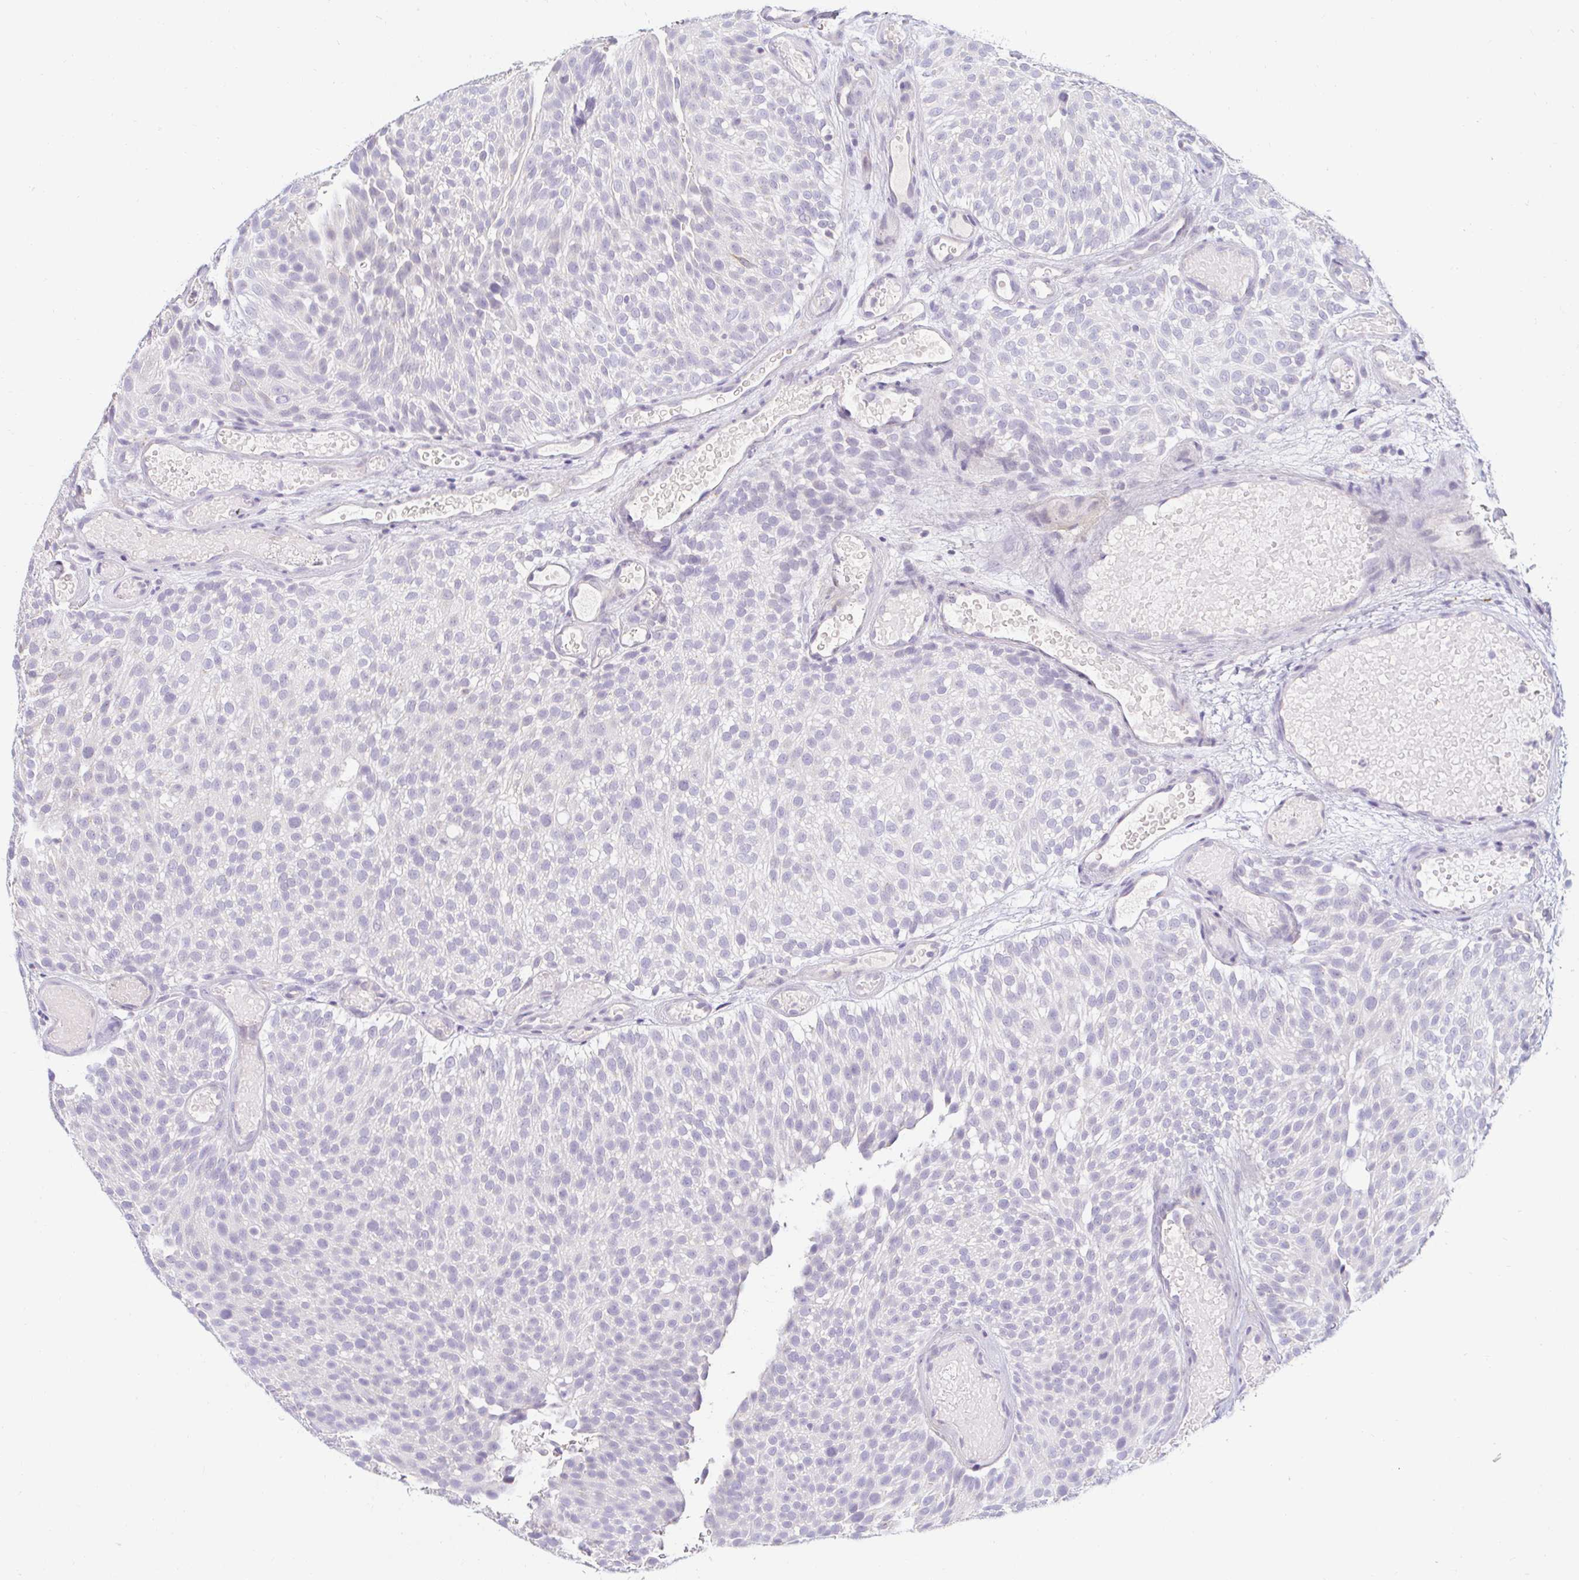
{"staining": {"intensity": "negative", "quantity": "none", "location": "none"}, "tissue": "urothelial cancer", "cell_type": "Tumor cells", "image_type": "cancer", "snomed": [{"axis": "morphology", "description": "Urothelial carcinoma, Low grade"}, {"axis": "topography", "description": "Urinary bladder"}], "caption": "Urothelial carcinoma (low-grade) was stained to show a protein in brown. There is no significant staining in tumor cells.", "gene": "OR51D1", "patient": {"sex": "male", "age": 78}}